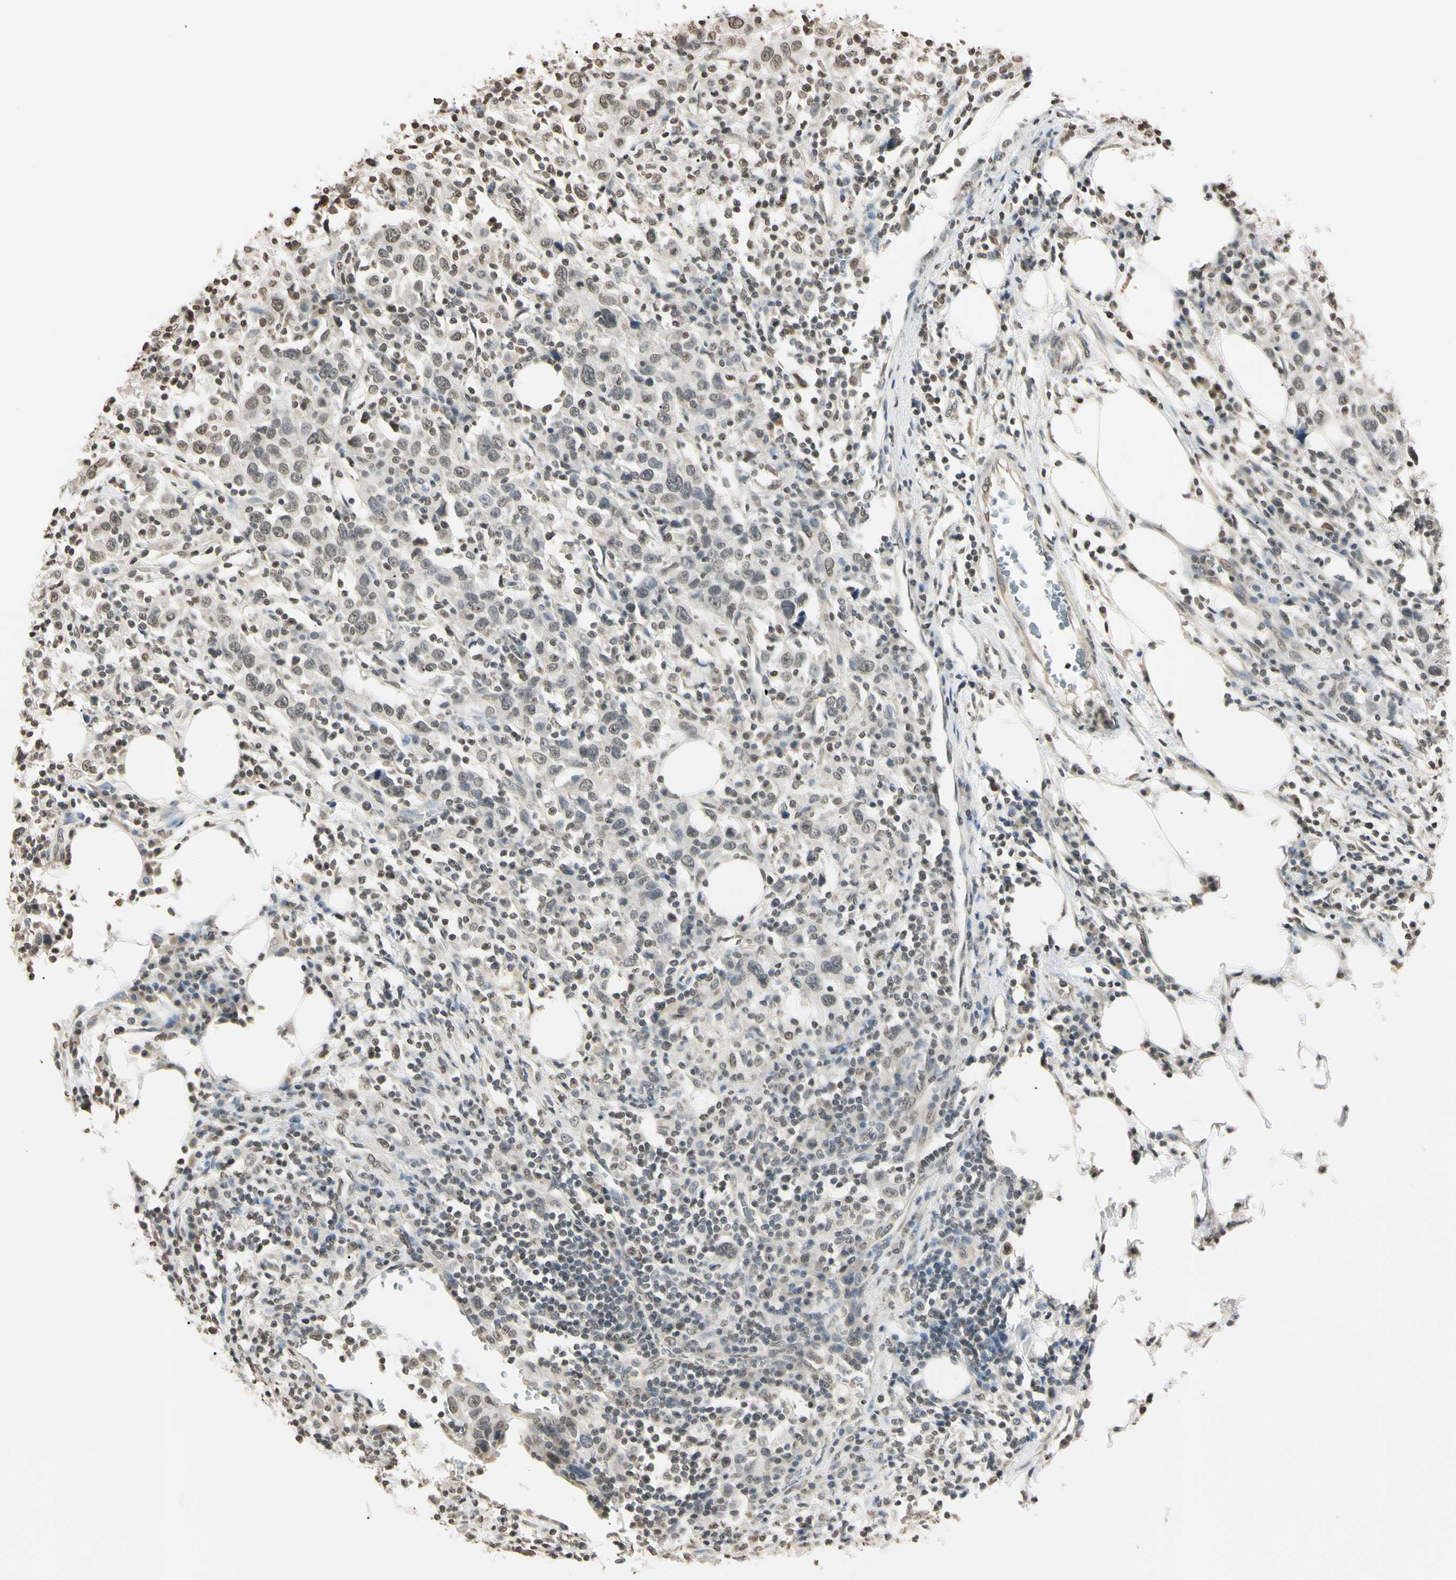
{"staining": {"intensity": "weak", "quantity": "25%-75%", "location": "nuclear"}, "tissue": "urothelial cancer", "cell_type": "Tumor cells", "image_type": "cancer", "snomed": [{"axis": "morphology", "description": "Urothelial carcinoma, High grade"}, {"axis": "topography", "description": "Urinary bladder"}], "caption": "High-grade urothelial carcinoma was stained to show a protein in brown. There is low levels of weak nuclear expression in approximately 25%-75% of tumor cells.", "gene": "CDC45", "patient": {"sex": "male", "age": 61}}